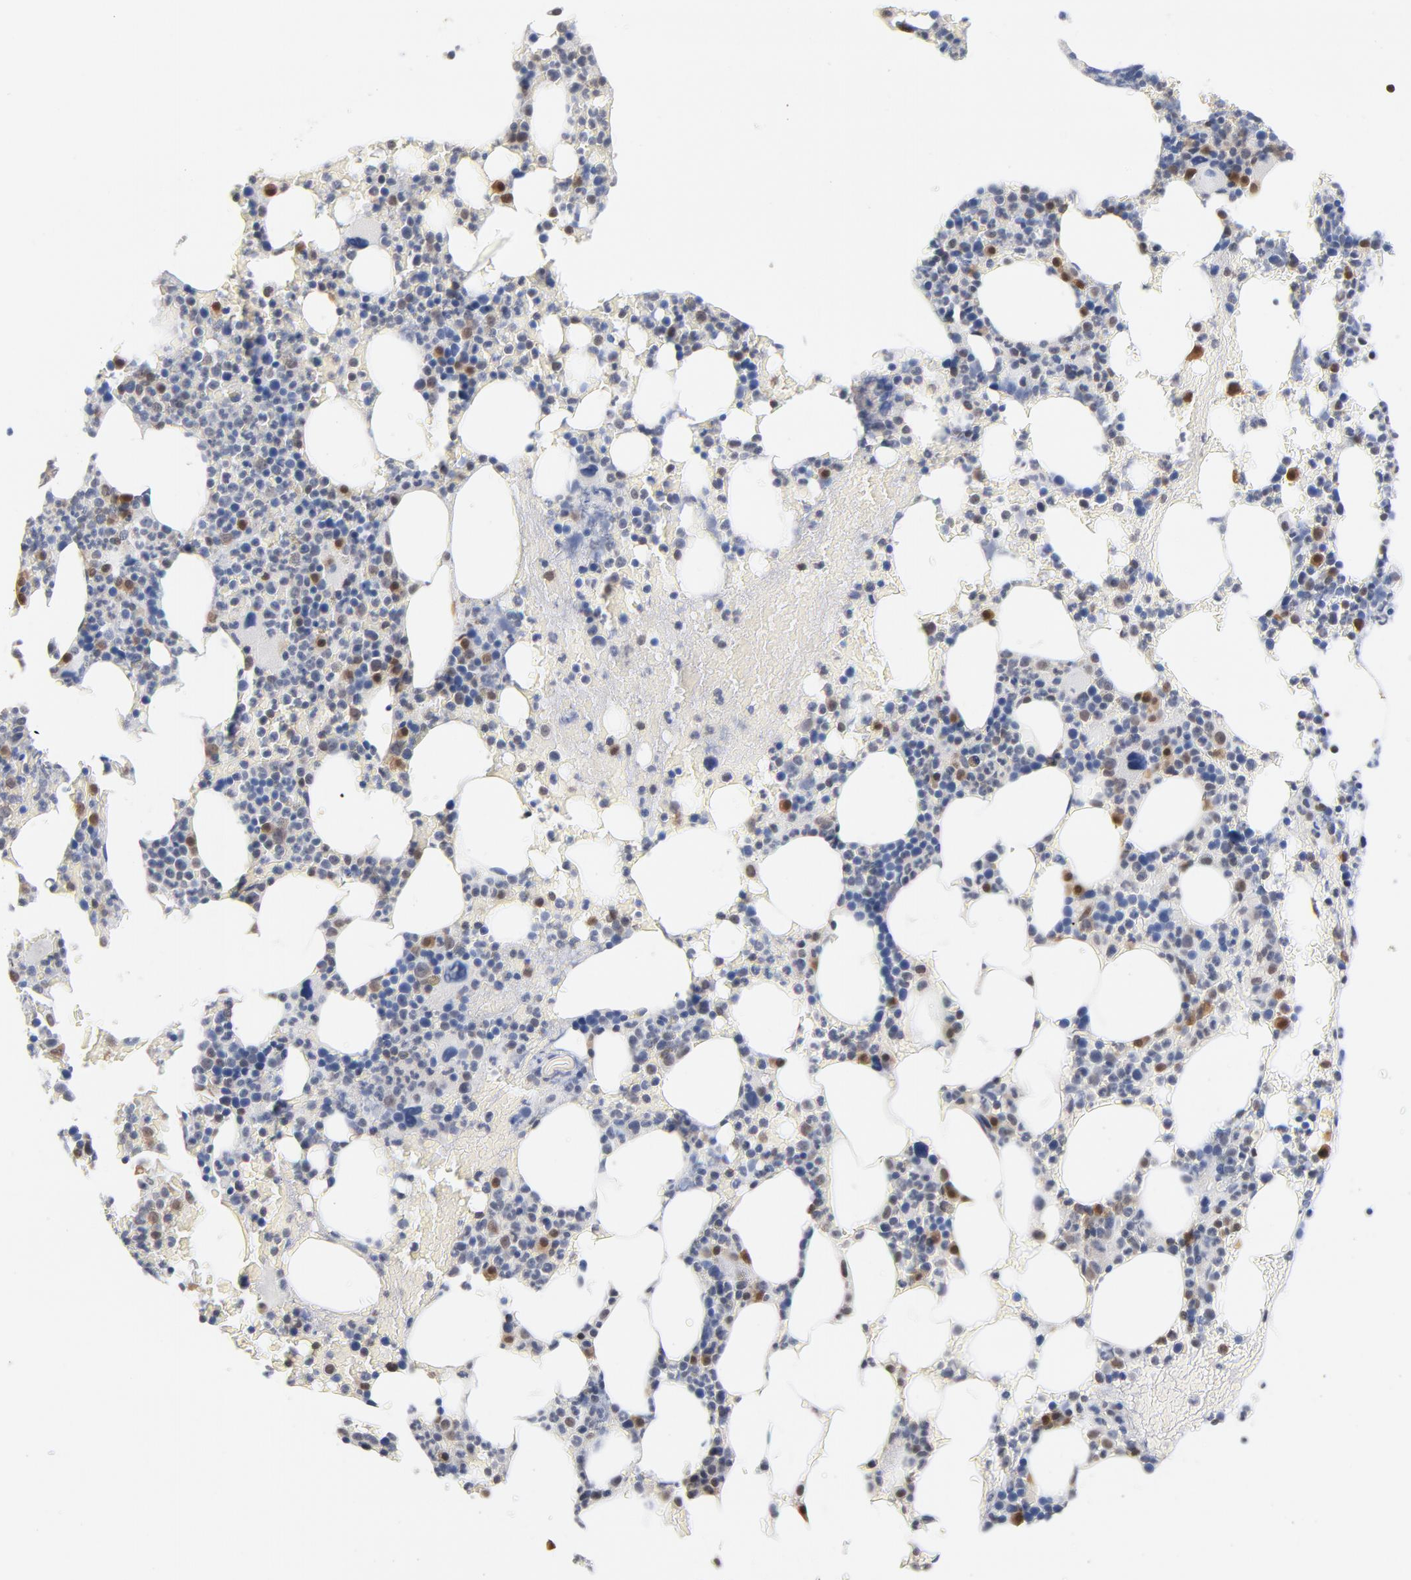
{"staining": {"intensity": "moderate", "quantity": "<25%", "location": "cytoplasmic/membranous"}, "tissue": "bone marrow", "cell_type": "Hematopoietic cells", "image_type": "normal", "snomed": [{"axis": "morphology", "description": "Normal tissue, NOS"}, {"axis": "topography", "description": "Bone marrow"}], "caption": "An immunohistochemistry histopathology image of unremarkable tissue is shown. Protein staining in brown shows moderate cytoplasmic/membranous positivity in bone marrow within hematopoietic cells. (Brightfield microscopy of DAB IHC at high magnification).", "gene": "MIF", "patient": {"sex": "female", "age": 66}}